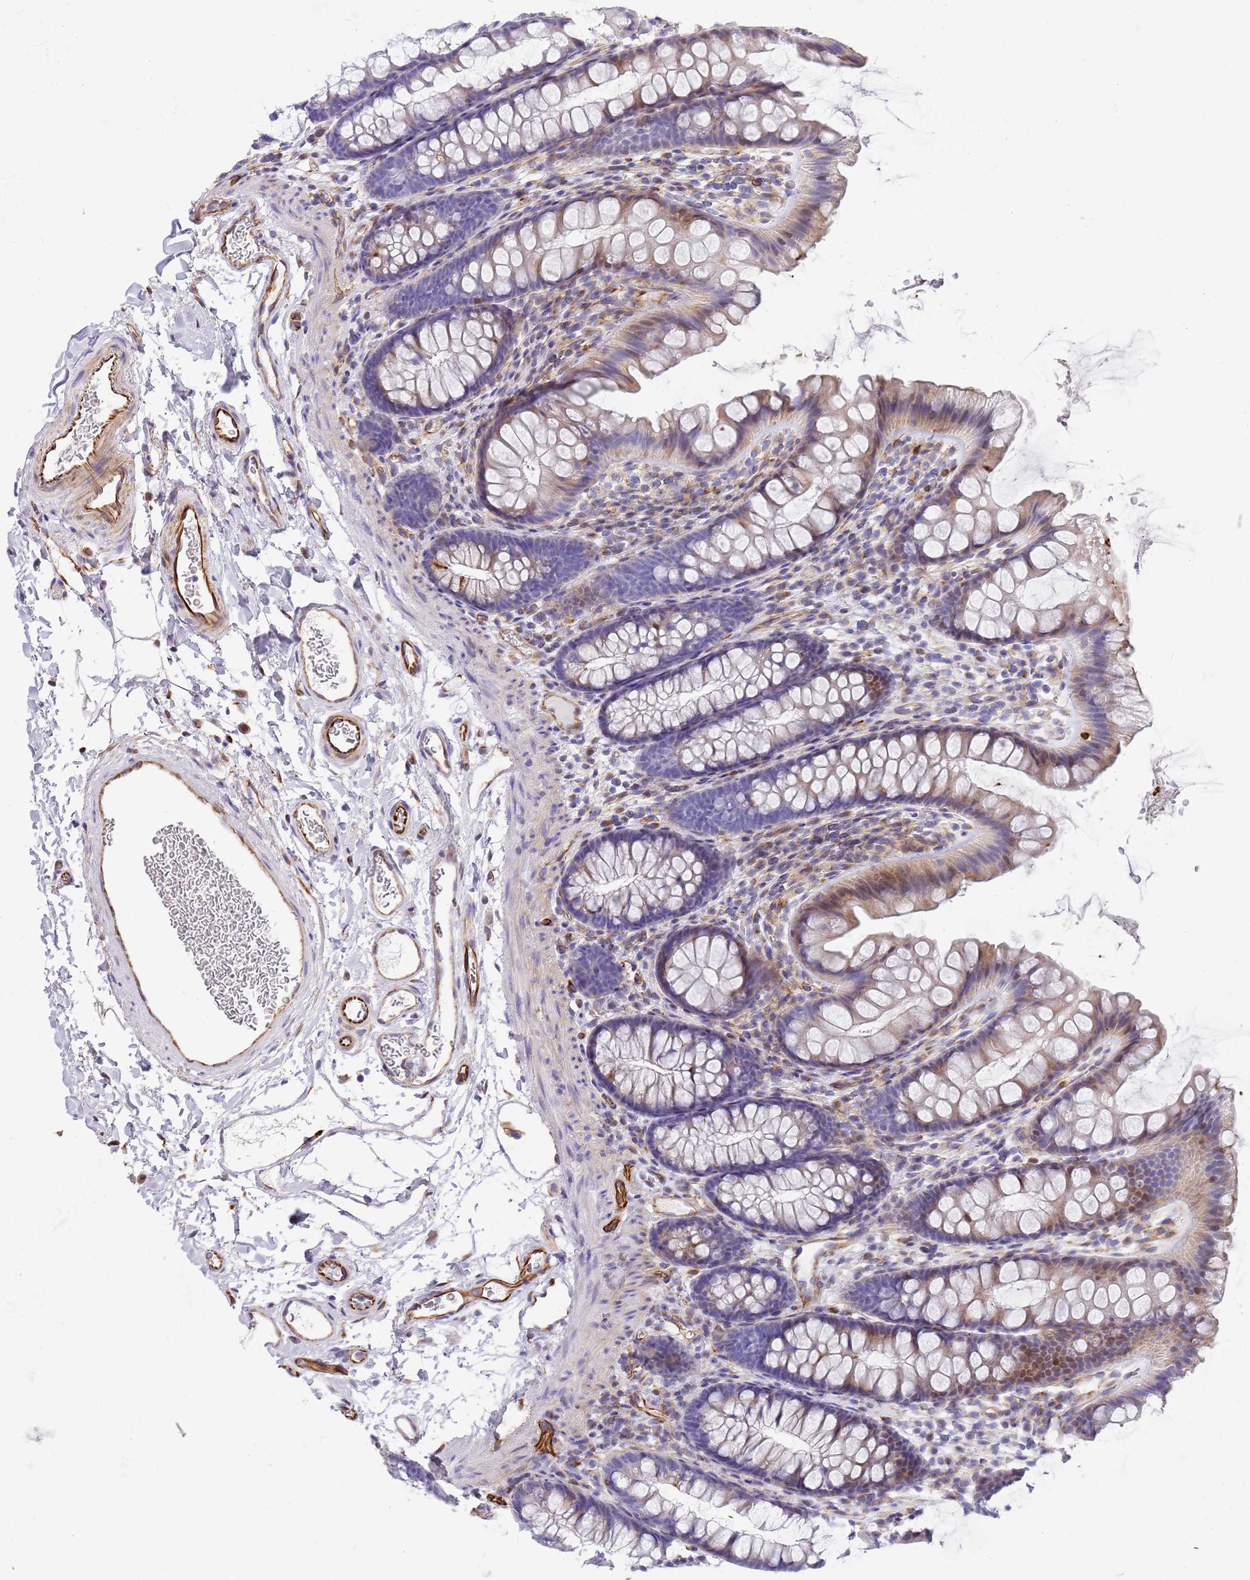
{"staining": {"intensity": "strong", "quantity": "25%-75%", "location": "cytoplasmic/membranous"}, "tissue": "colon", "cell_type": "Endothelial cells", "image_type": "normal", "snomed": [{"axis": "morphology", "description": "Normal tissue, NOS"}, {"axis": "topography", "description": "Colon"}], "caption": "About 25%-75% of endothelial cells in benign colon demonstrate strong cytoplasmic/membranous protein expression as visualized by brown immunohistochemical staining.", "gene": "ZDHHC1", "patient": {"sex": "female", "age": 62}}